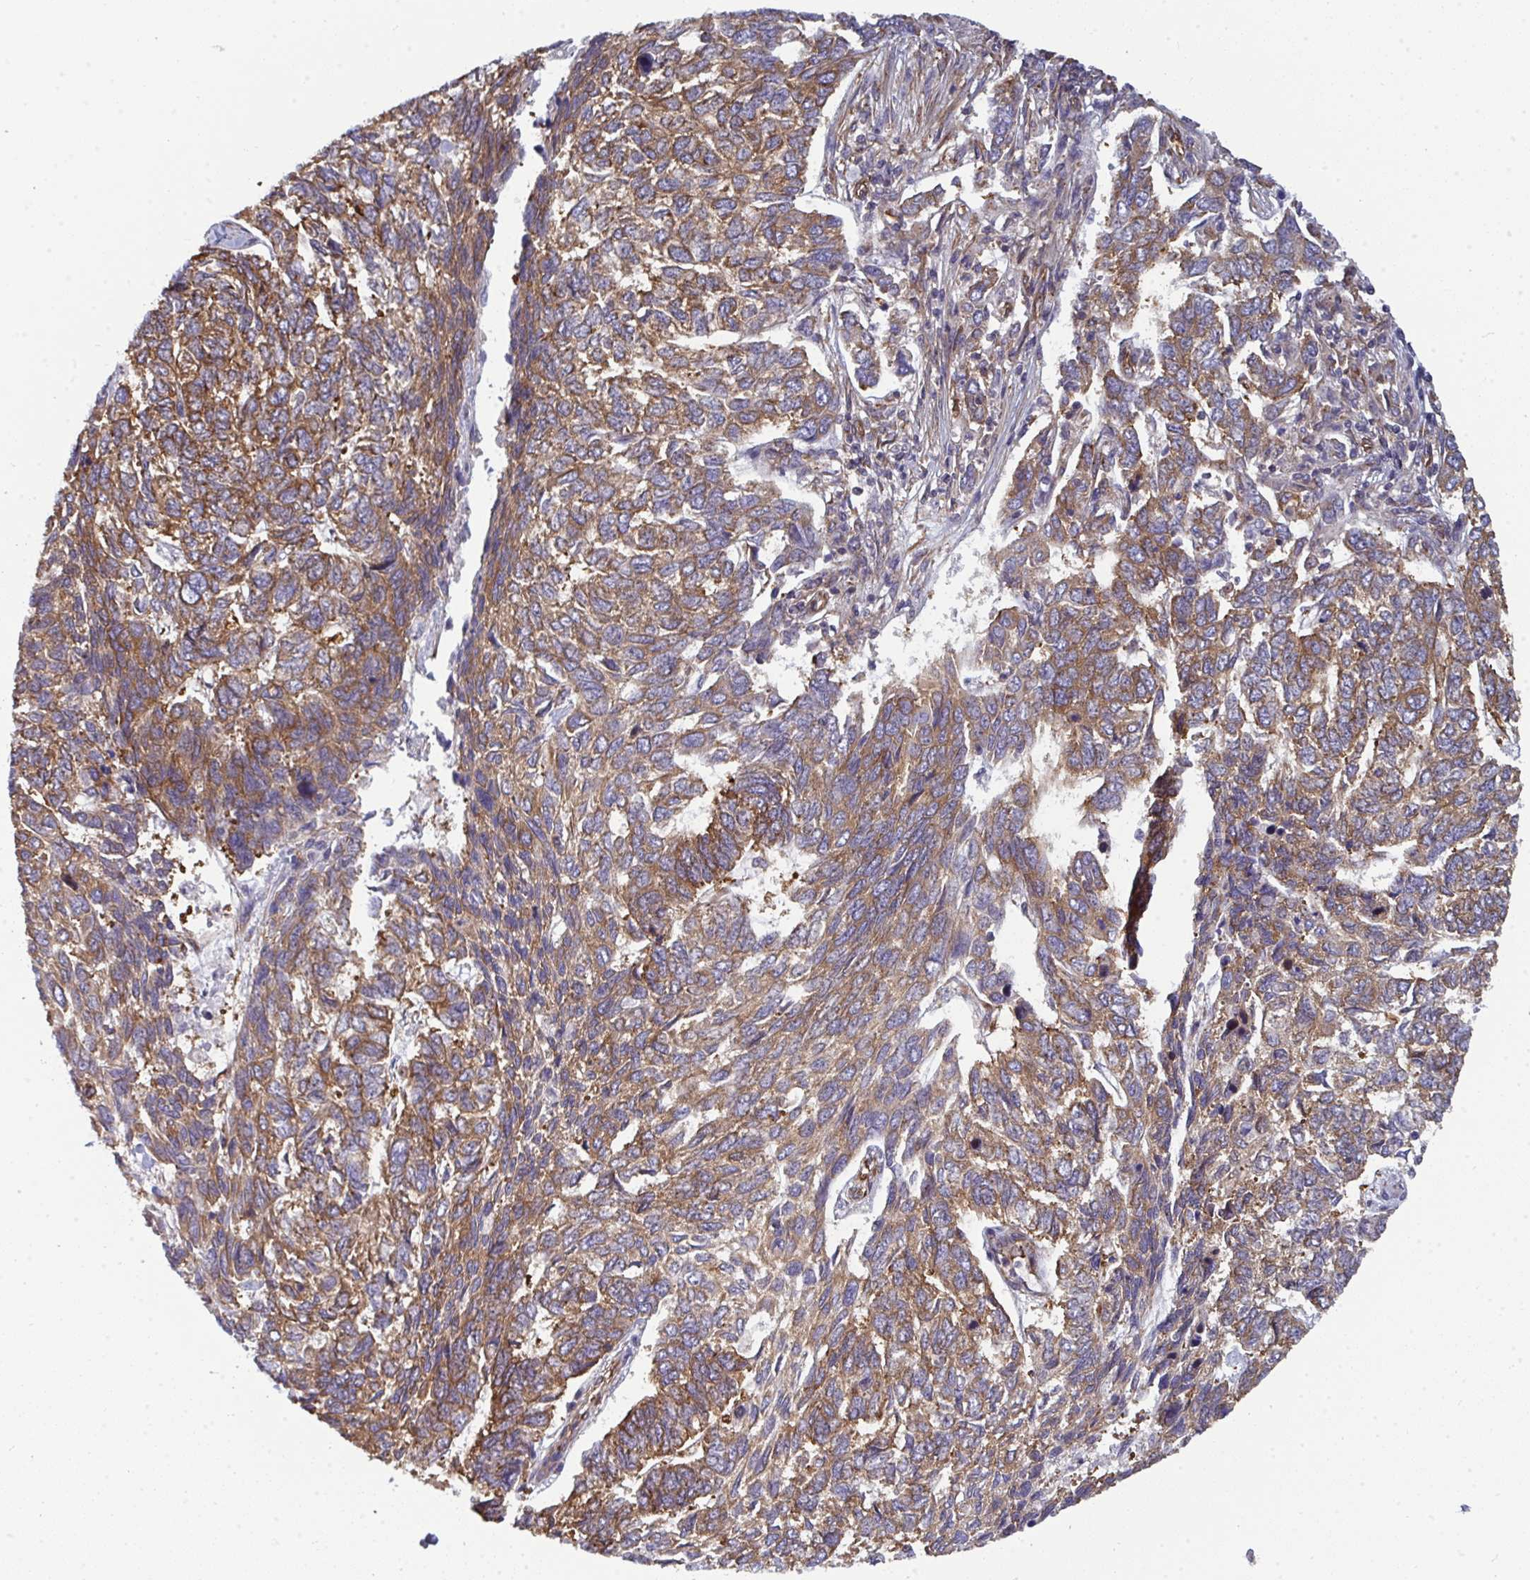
{"staining": {"intensity": "moderate", "quantity": ">75%", "location": "cytoplasmic/membranous"}, "tissue": "skin cancer", "cell_type": "Tumor cells", "image_type": "cancer", "snomed": [{"axis": "morphology", "description": "Basal cell carcinoma"}, {"axis": "topography", "description": "Skin"}], "caption": "Immunohistochemistry of skin cancer exhibits medium levels of moderate cytoplasmic/membranous positivity in about >75% of tumor cells.", "gene": "DYNC1I2", "patient": {"sex": "female", "age": 65}}